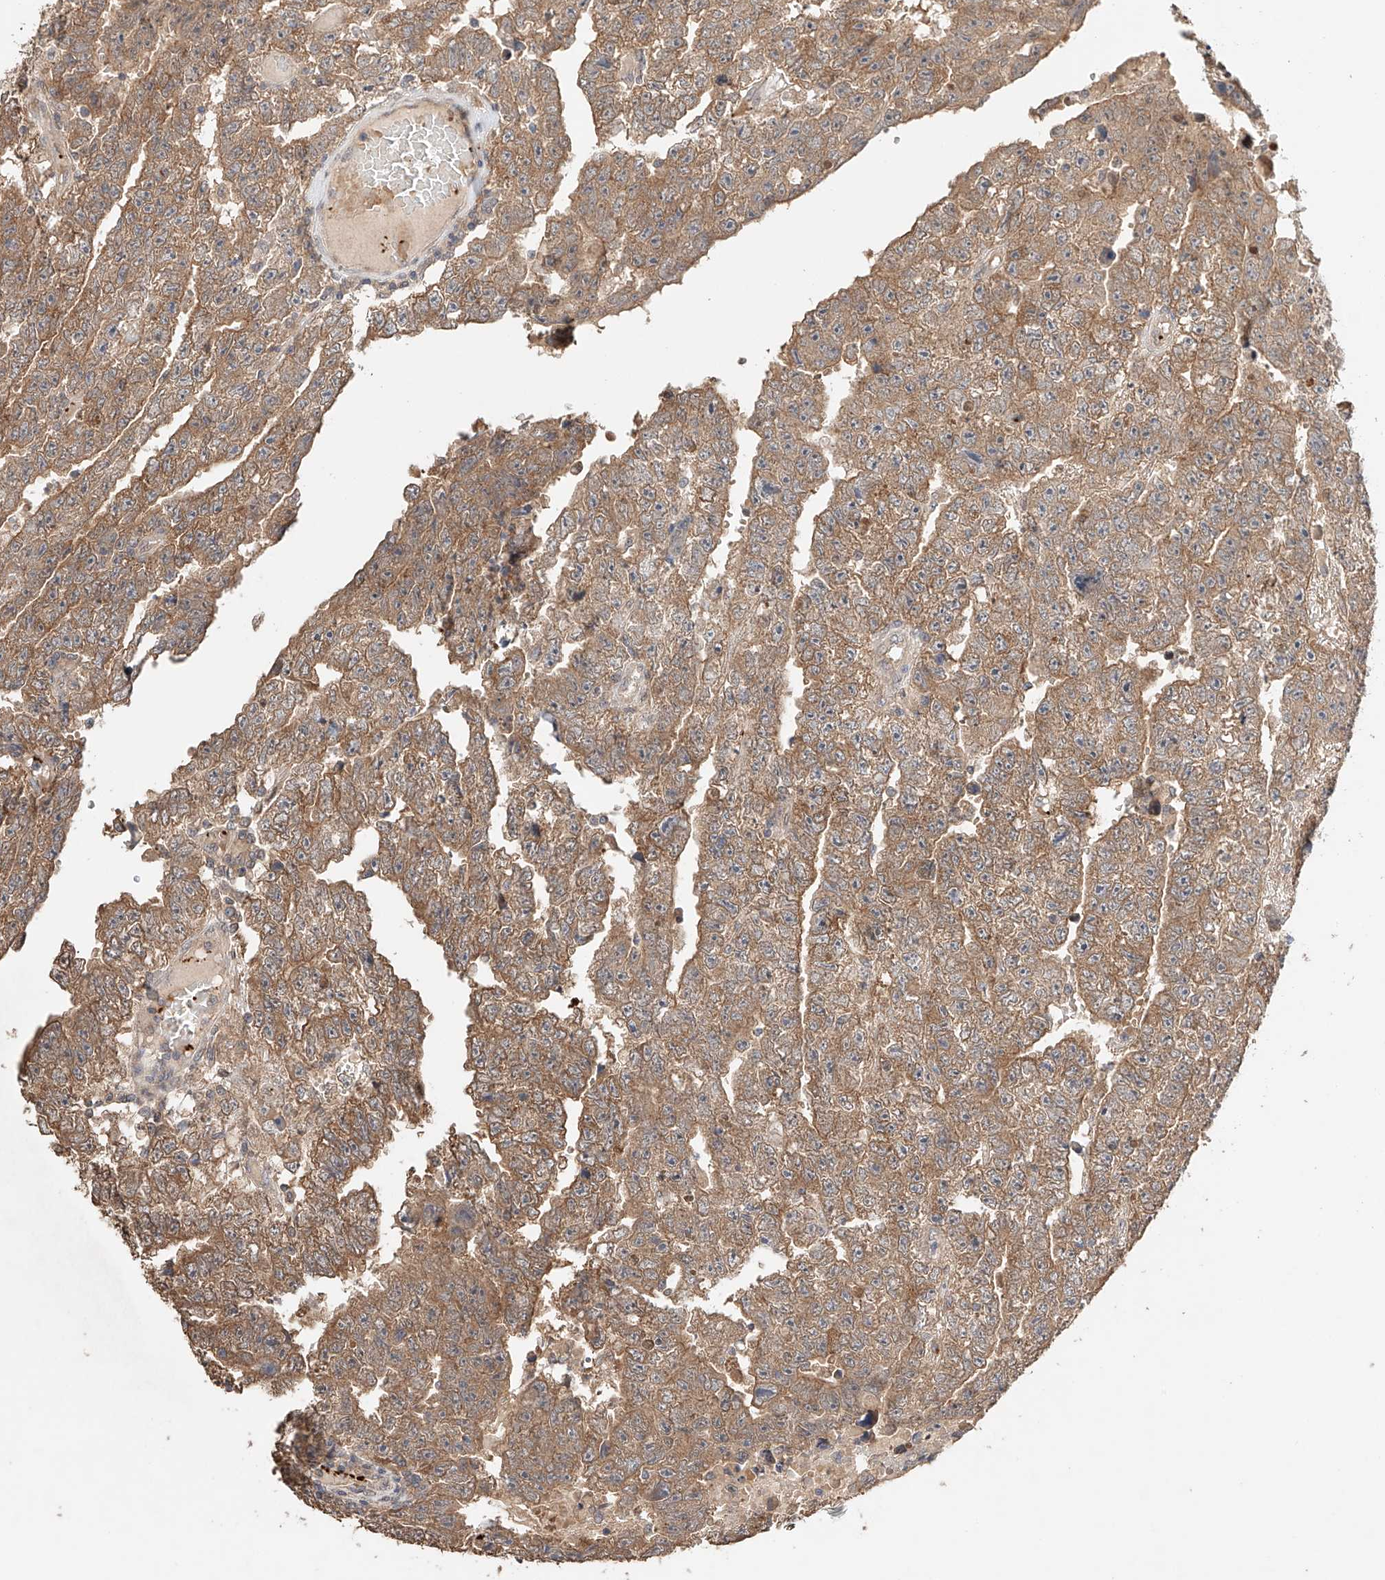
{"staining": {"intensity": "moderate", "quantity": ">75%", "location": "cytoplasmic/membranous"}, "tissue": "testis cancer", "cell_type": "Tumor cells", "image_type": "cancer", "snomed": [{"axis": "morphology", "description": "Carcinoma, Embryonal, NOS"}, {"axis": "topography", "description": "Testis"}], "caption": "Embryonal carcinoma (testis) stained for a protein (brown) reveals moderate cytoplasmic/membranous positive expression in about >75% of tumor cells.", "gene": "ZFHX2", "patient": {"sex": "male", "age": 25}}